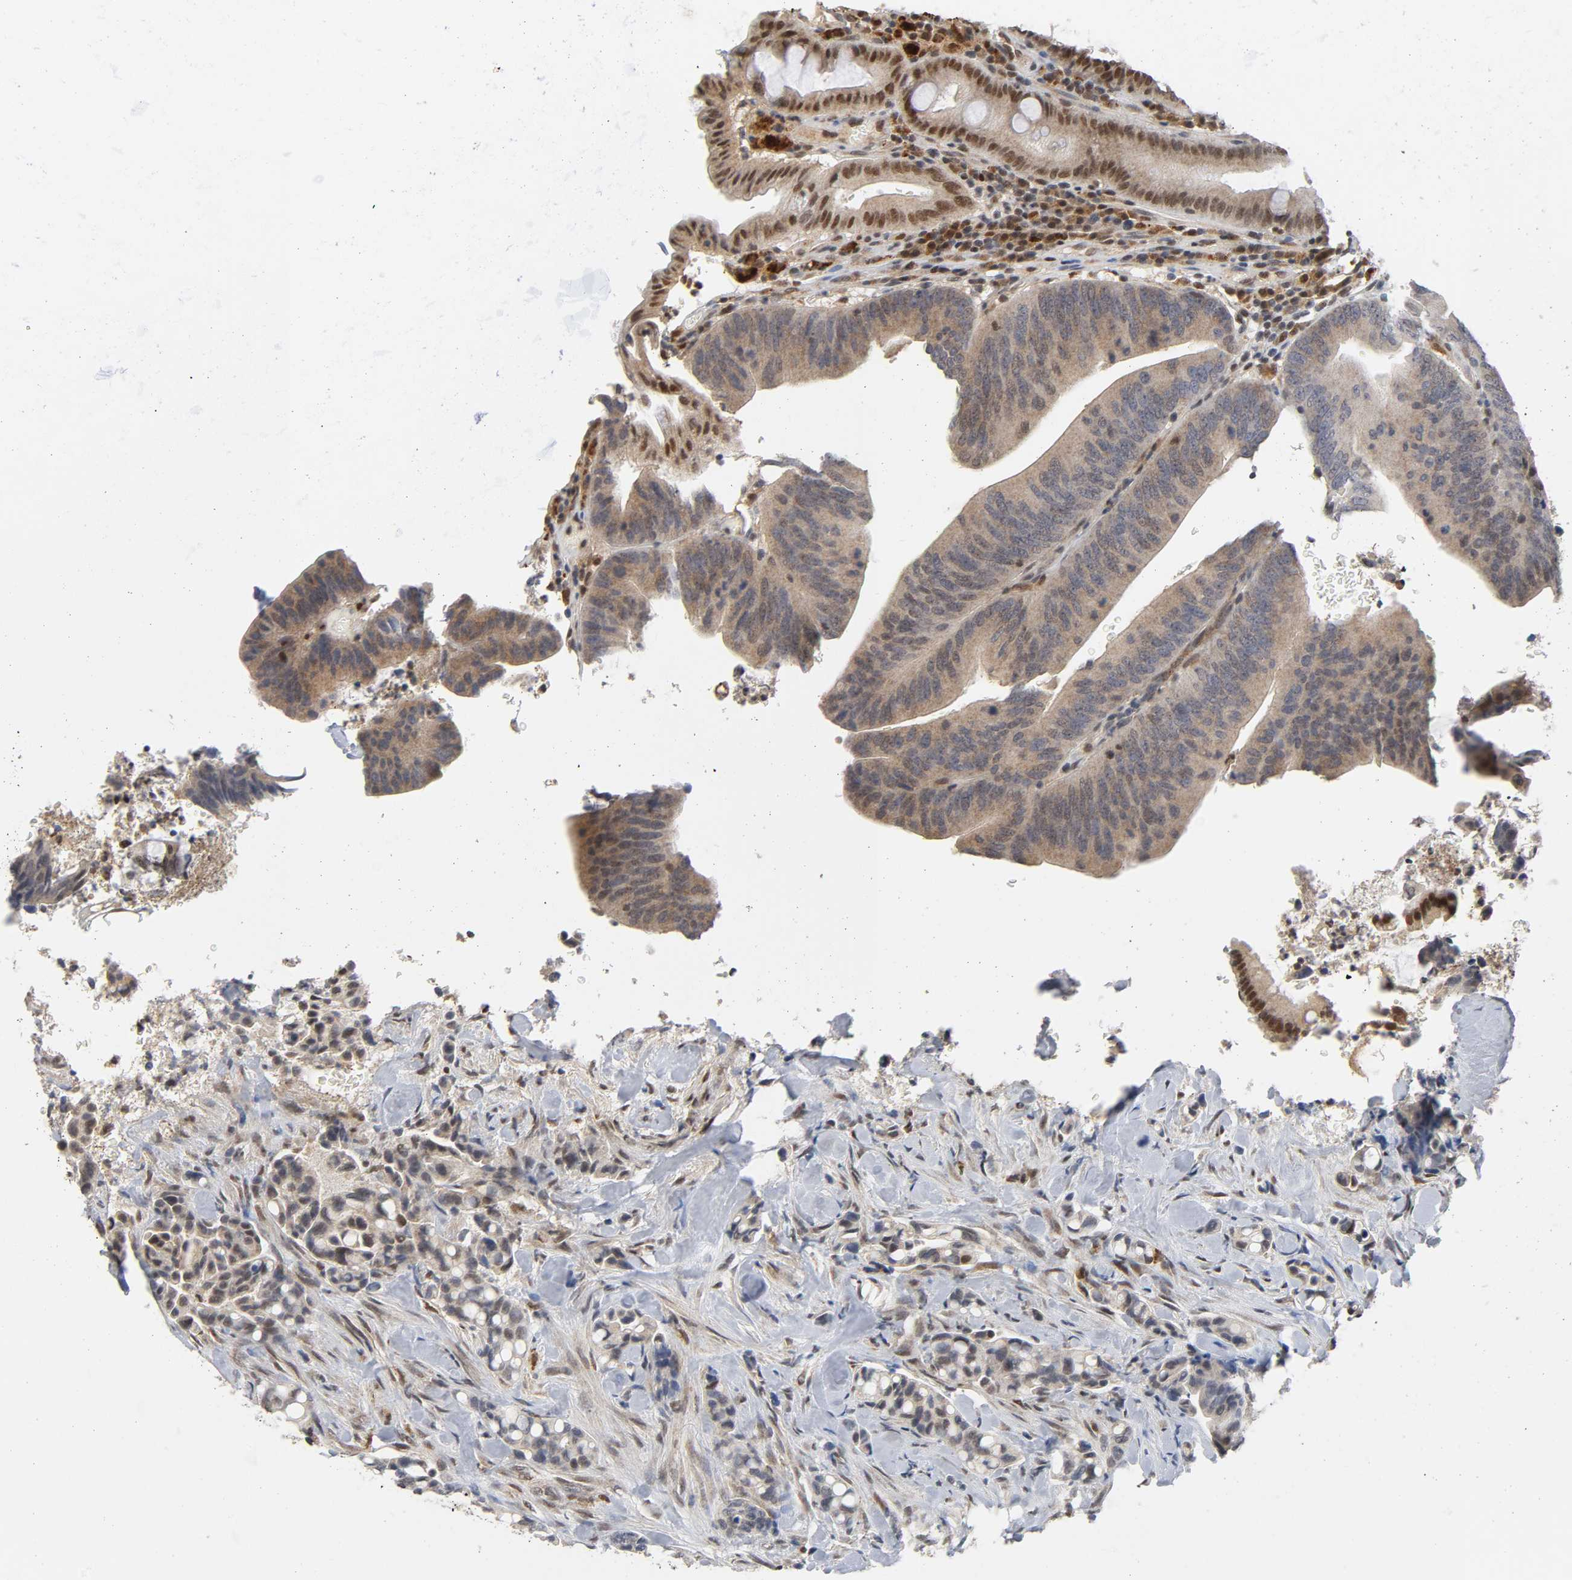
{"staining": {"intensity": "weak", "quantity": "25%-75%", "location": "cytoplasmic/membranous,nuclear"}, "tissue": "colorectal cancer", "cell_type": "Tumor cells", "image_type": "cancer", "snomed": [{"axis": "morphology", "description": "Normal tissue, NOS"}, {"axis": "morphology", "description": "Adenocarcinoma, NOS"}, {"axis": "topography", "description": "Colon"}], "caption": "Protein analysis of adenocarcinoma (colorectal) tissue demonstrates weak cytoplasmic/membranous and nuclear positivity in about 25%-75% of tumor cells.", "gene": "KAT2B", "patient": {"sex": "male", "age": 82}}